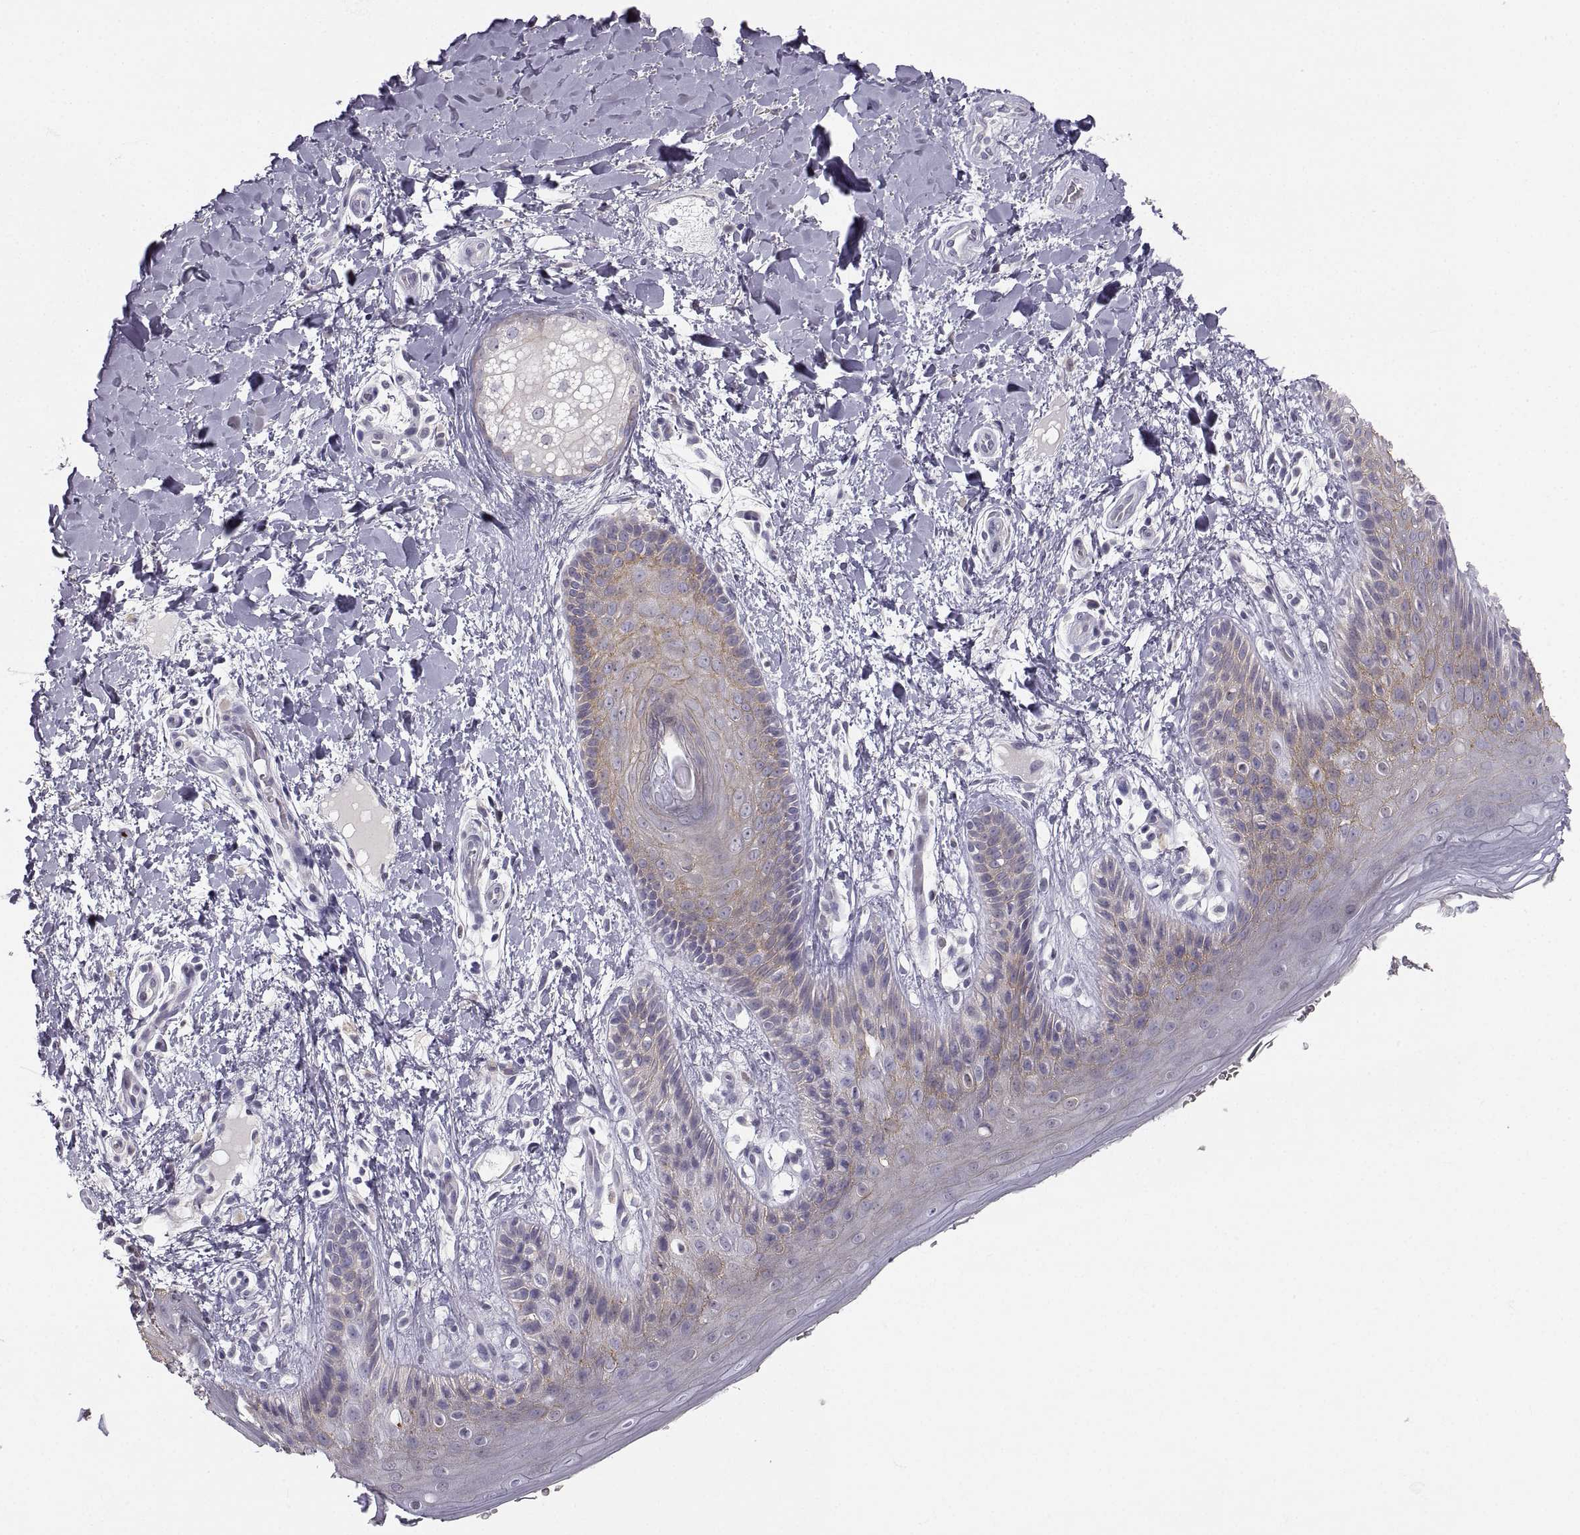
{"staining": {"intensity": "moderate", "quantity": "25%-75%", "location": "cytoplasmic/membranous"}, "tissue": "skin", "cell_type": "Epidermal cells", "image_type": "normal", "snomed": [{"axis": "morphology", "description": "Normal tissue, NOS"}, {"axis": "topography", "description": "Anal"}], "caption": "Moderate cytoplasmic/membranous protein positivity is appreciated in about 25%-75% of epidermal cells in skin.", "gene": "ZNF185", "patient": {"sex": "male", "age": 36}}